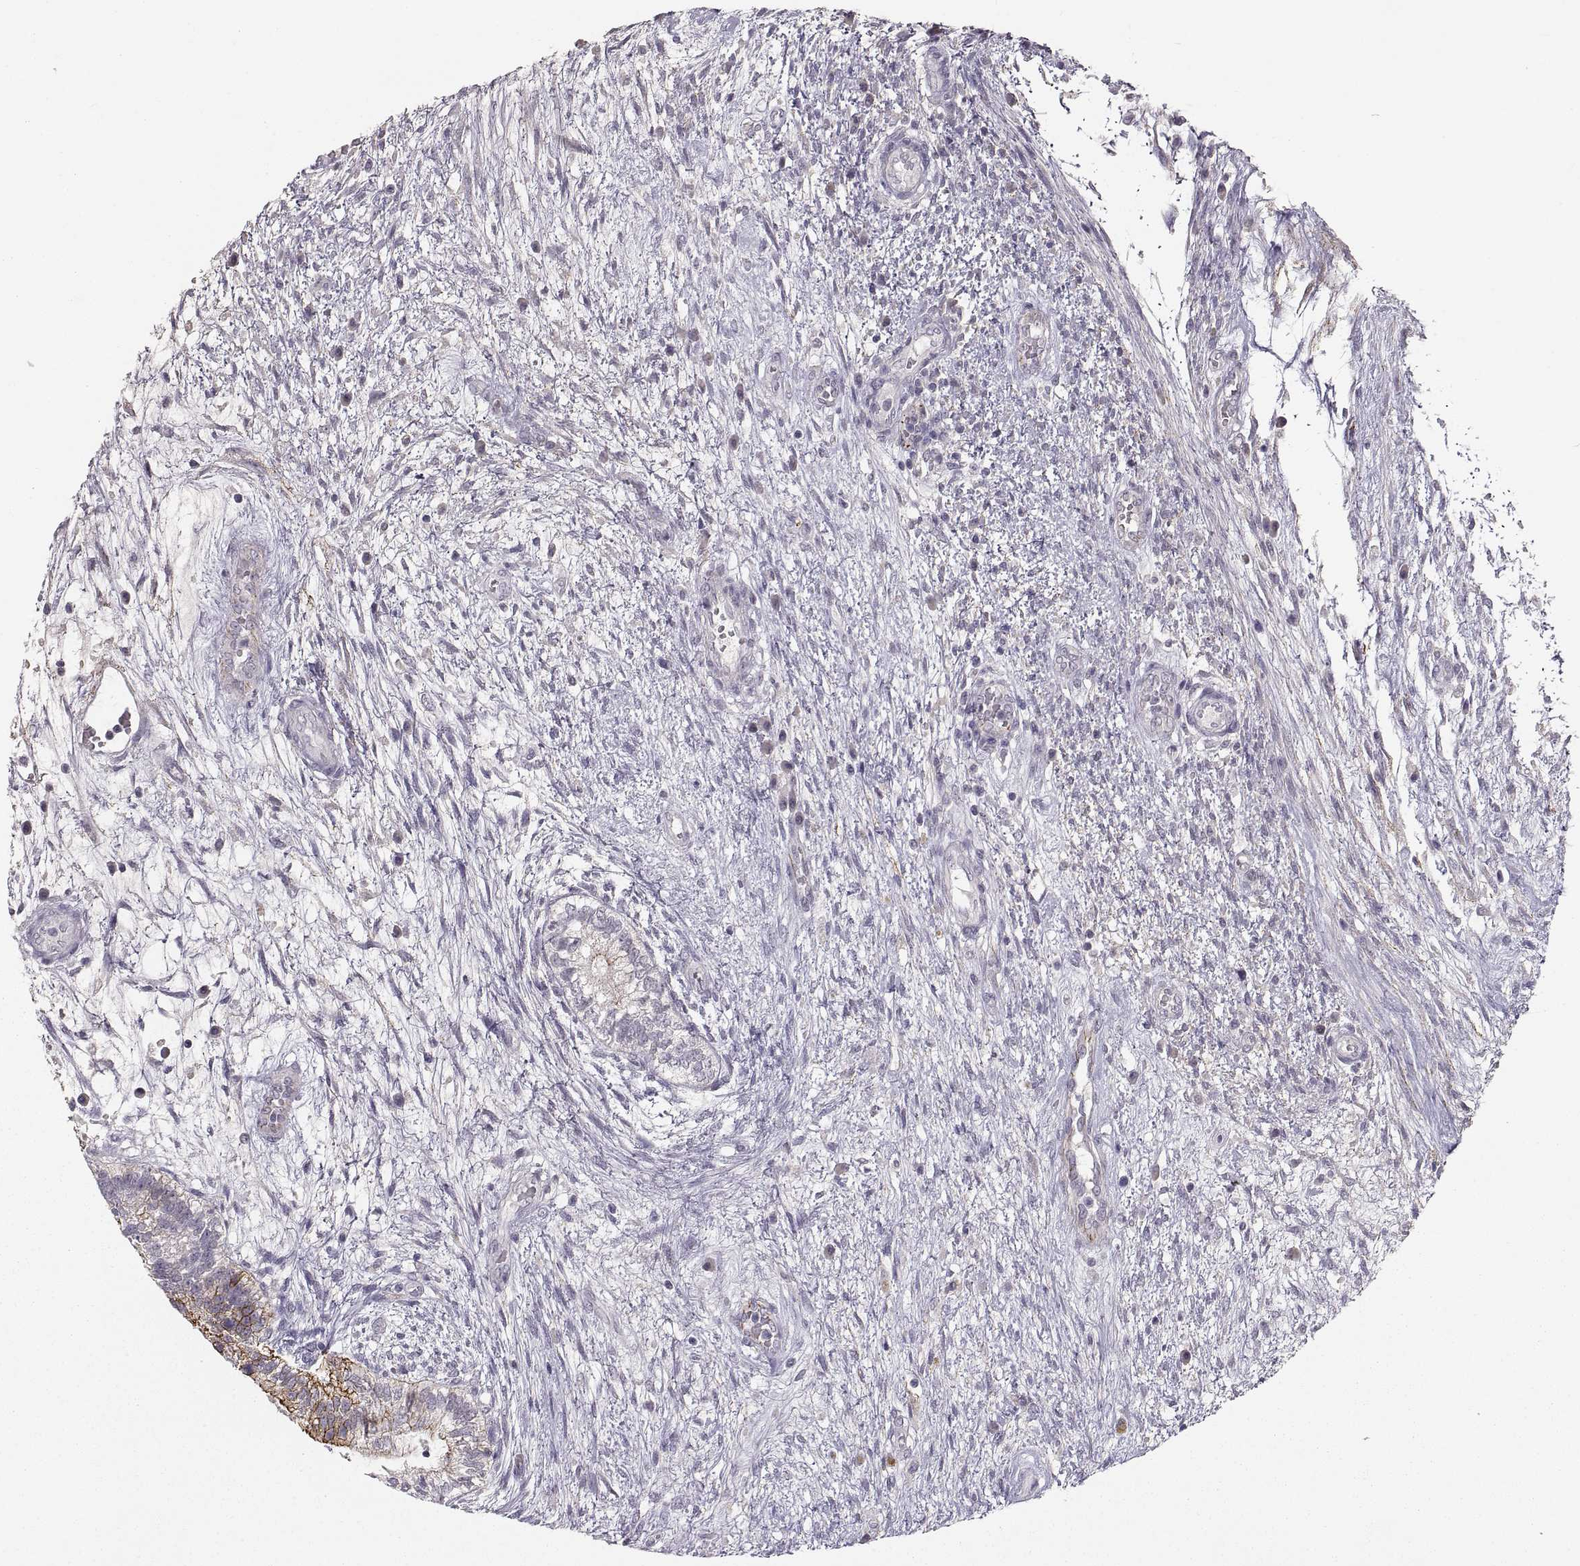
{"staining": {"intensity": "strong", "quantity": "25%-75%", "location": "cytoplasmic/membranous"}, "tissue": "testis cancer", "cell_type": "Tumor cells", "image_type": "cancer", "snomed": [{"axis": "morphology", "description": "Normal tissue, NOS"}, {"axis": "morphology", "description": "Carcinoma, Embryonal, NOS"}, {"axis": "topography", "description": "Testis"}, {"axis": "topography", "description": "Epididymis"}], "caption": "IHC (DAB) staining of human testis embryonal carcinoma exhibits strong cytoplasmic/membranous protein expression in about 25%-75% of tumor cells. The staining is performed using DAB (3,3'-diaminobenzidine) brown chromogen to label protein expression. The nuclei are counter-stained blue using hematoxylin.", "gene": "CDH2", "patient": {"sex": "male", "age": 32}}